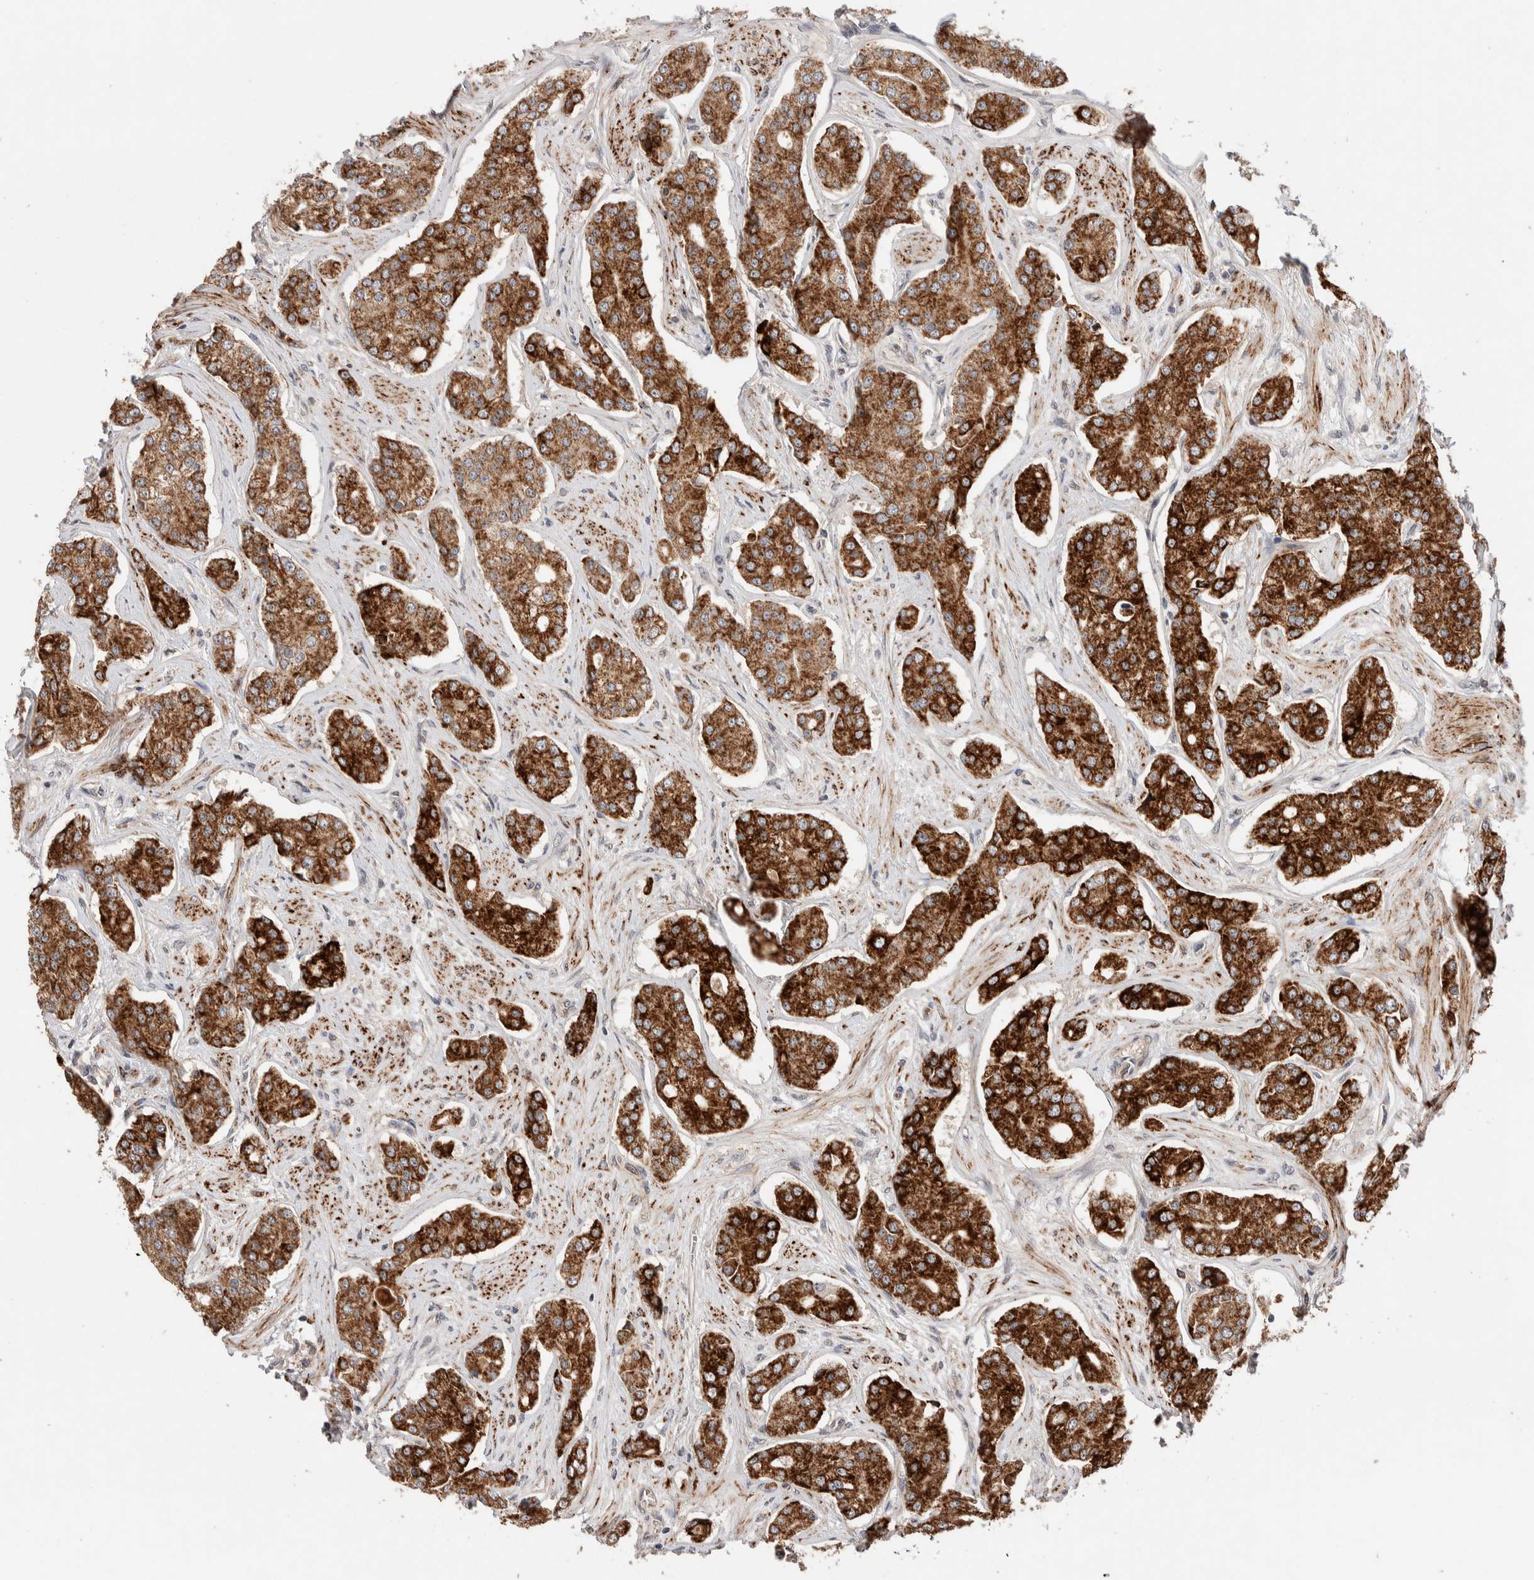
{"staining": {"intensity": "strong", "quantity": ">75%", "location": "cytoplasmic/membranous"}, "tissue": "prostate cancer", "cell_type": "Tumor cells", "image_type": "cancer", "snomed": [{"axis": "morphology", "description": "Adenocarcinoma, High grade"}, {"axis": "topography", "description": "Prostate"}], "caption": "Brown immunohistochemical staining in human adenocarcinoma (high-grade) (prostate) reveals strong cytoplasmic/membranous positivity in approximately >75% of tumor cells.", "gene": "CASK", "patient": {"sex": "male", "age": 71}}